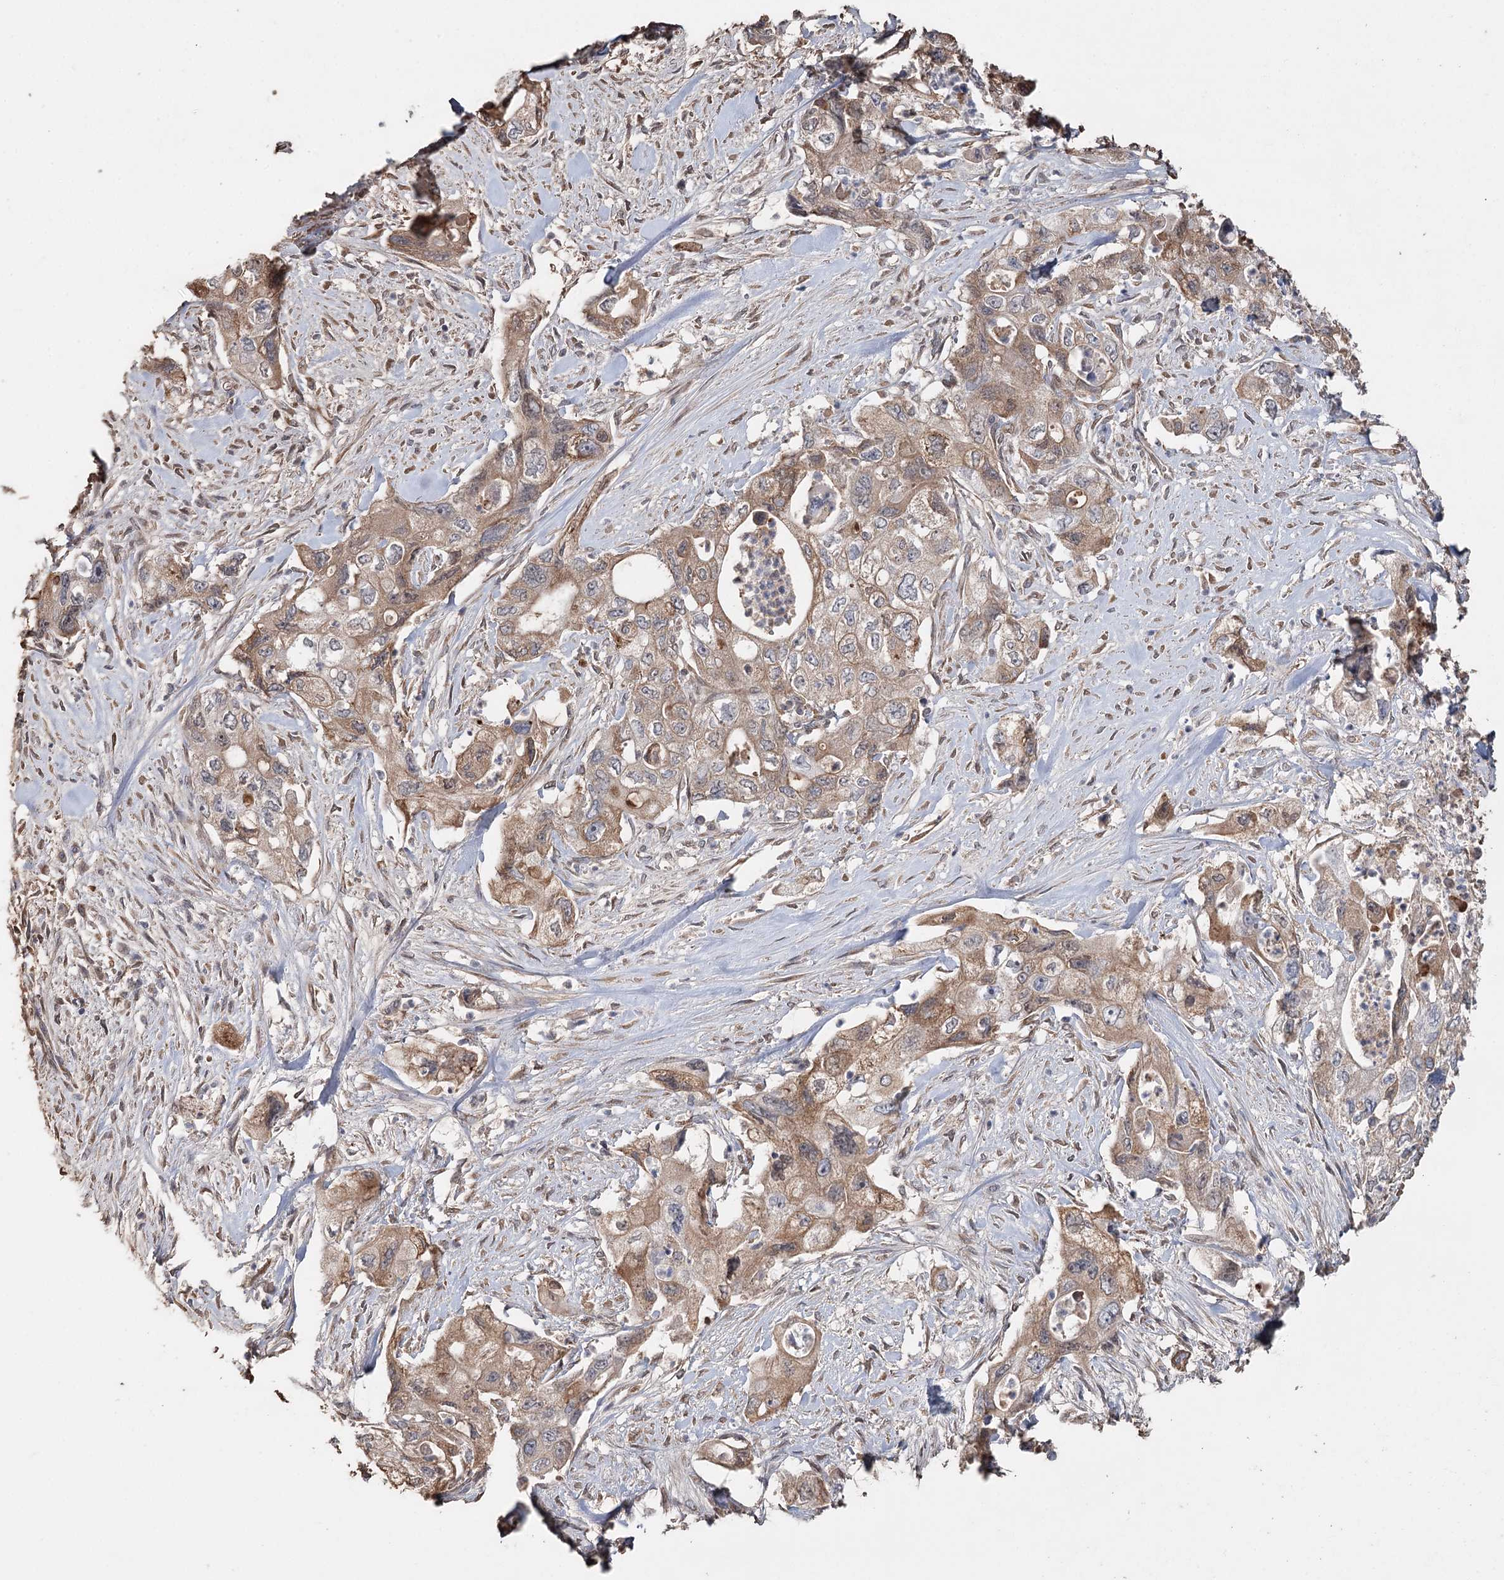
{"staining": {"intensity": "moderate", "quantity": ">75%", "location": "cytoplasmic/membranous"}, "tissue": "pancreatic cancer", "cell_type": "Tumor cells", "image_type": "cancer", "snomed": [{"axis": "morphology", "description": "Adenocarcinoma, NOS"}, {"axis": "topography", "description": "Pancreas"}], "caption": "Pancreatic cancer stained for a protein reveals moderate cytoplasmic/membranous positivity in tumor cells. The protein is shown in brown color, while the nuclei are stained blue.", "gene": "SYVN1", "patient": {"sex": "female", "age": 73}}